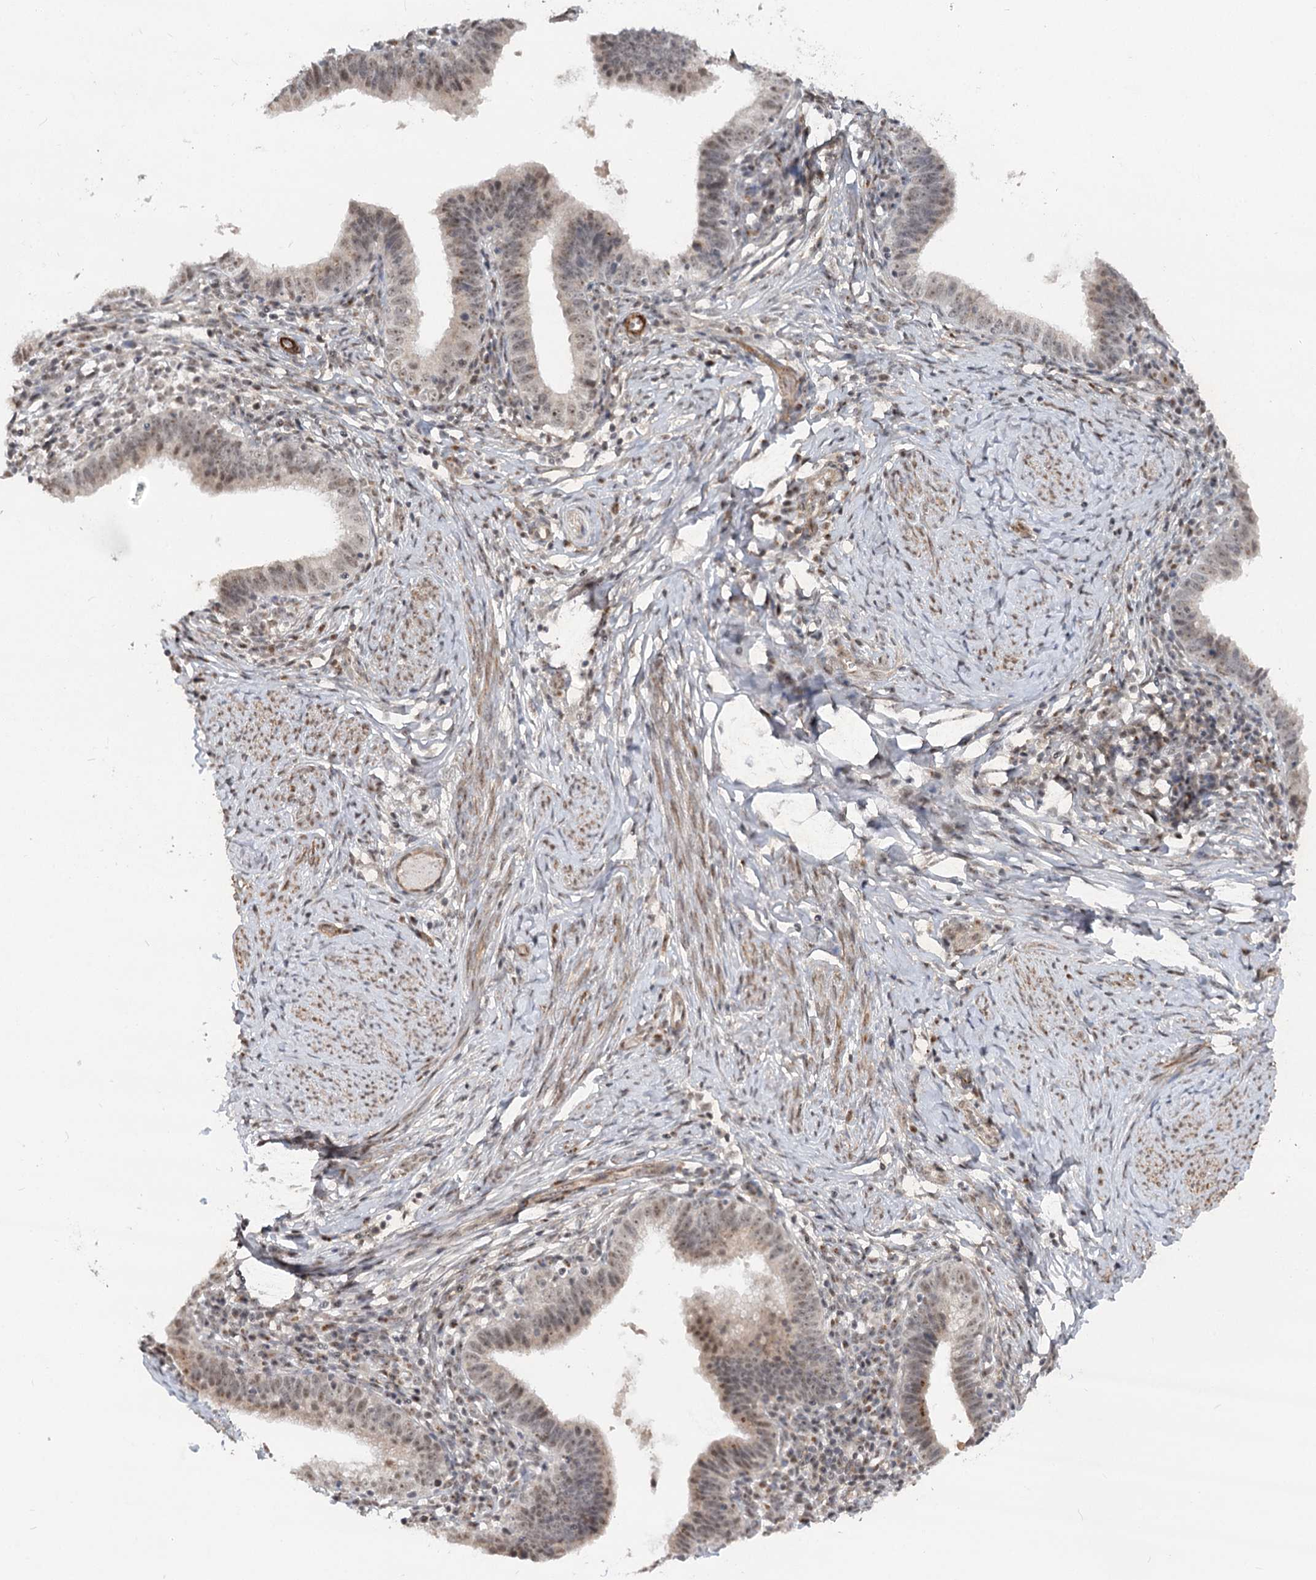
{"staining": {"intensity": "weak", "quantity": ">75%", "location": "nuclear"}, "tissue": "cervical cancer", "cell_type": "Tumor cells", "image_type": "cancer", "snomed": [{"axis": "morphology", "description": "Adenocarcinoma, NOS"}, {"axis": "topography", "description": "Cervix"}], "caption": "Human adenocarcinoma (cervical) stained with a brown dye reveals weak nuclear positive positivity in approximately >75% of tumor cells.", "gene": "GNL3L", "patient": {"sex": "female", "age": 36}}